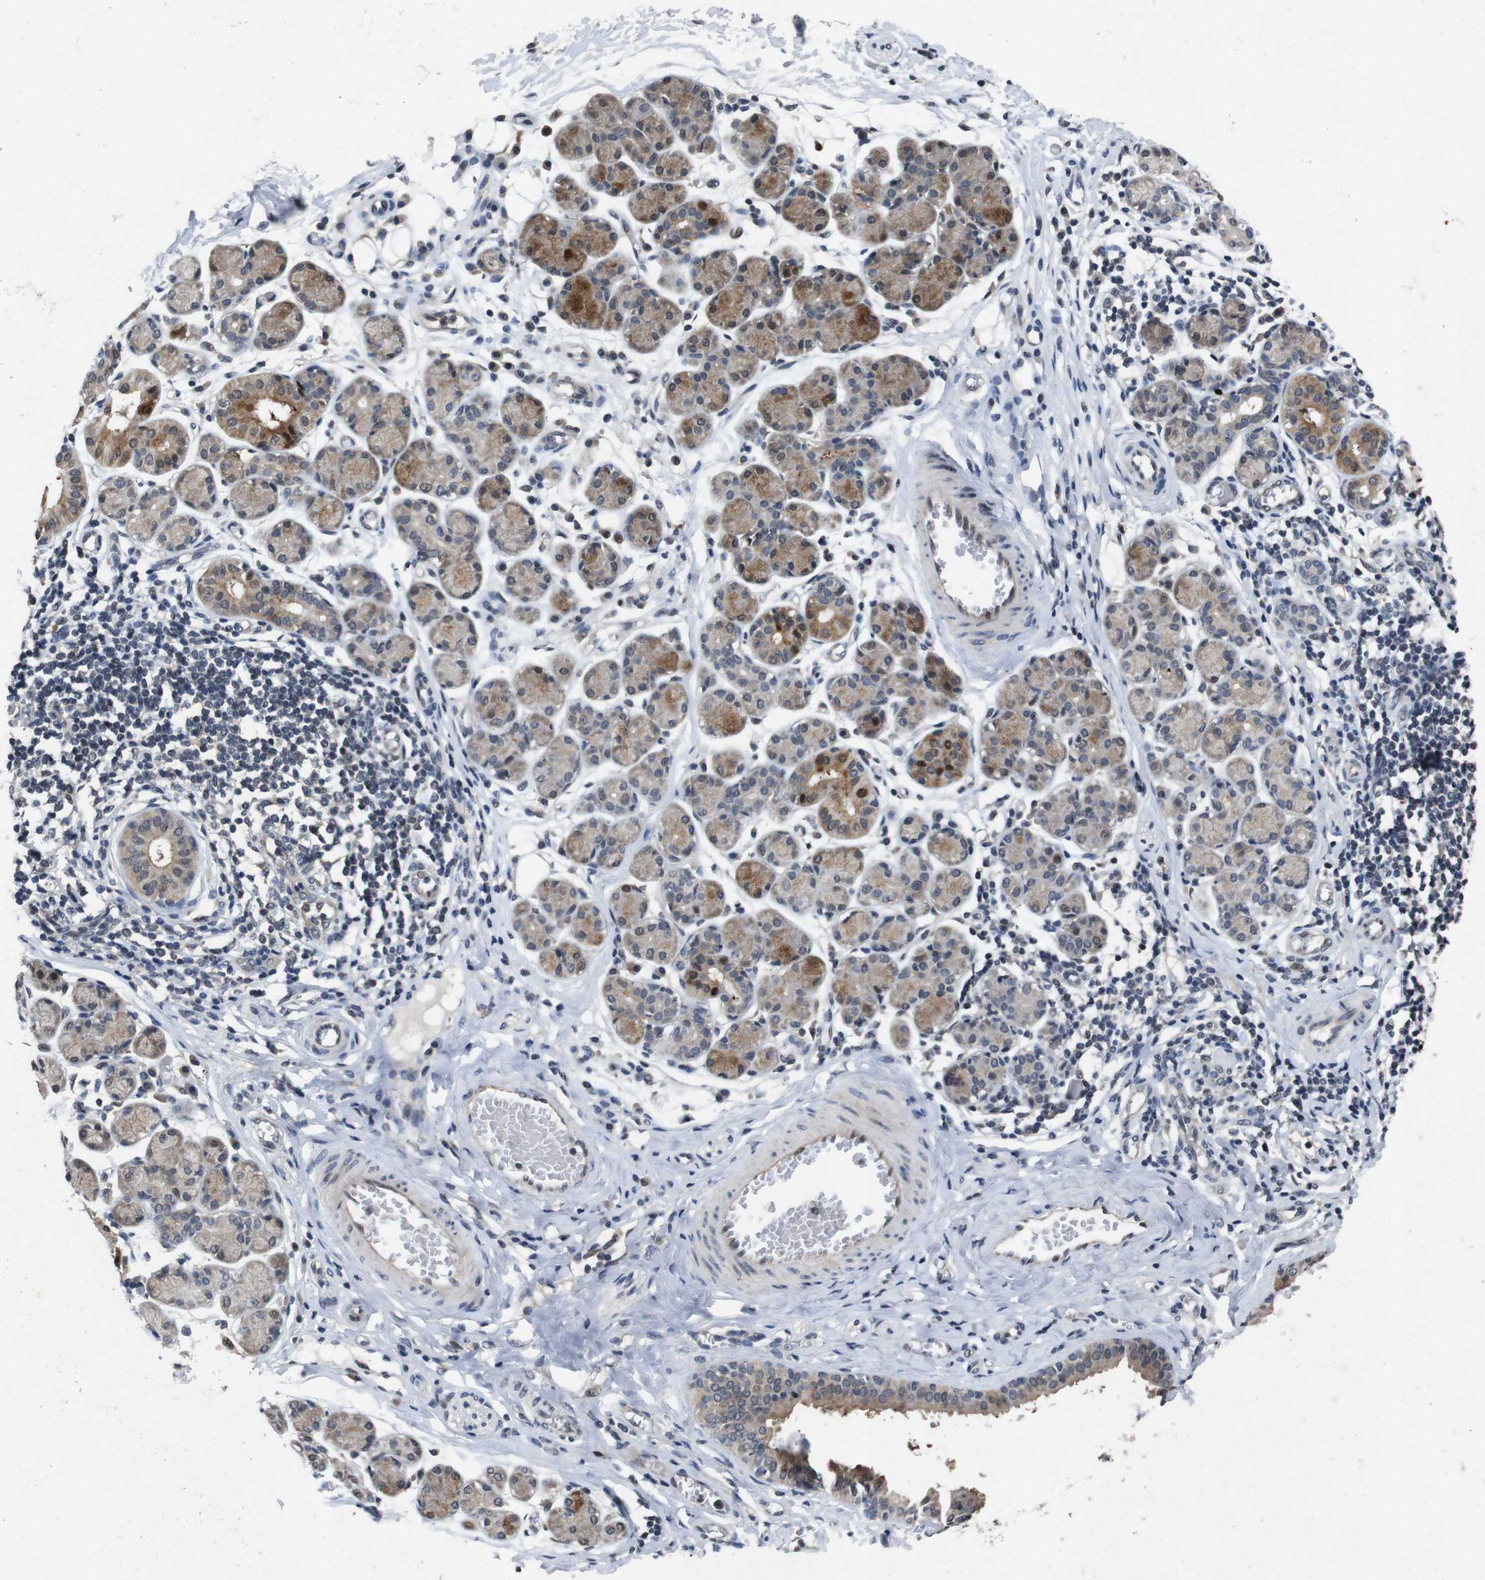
{"staining": {"intensity": "moderate", "quantity": "25%-75%", "location": "cytoplasmic/membranous,nuclear"}, "tissue": "salivary gland", "cell_type": "Glandular cells", "image_type": "normal", "snomed": [{"axis": "morphology", "description": "Normal tissue, NOS"}, {"axis": "morphology", "description": "Inflammation, NOS"}, {"axis": "topography", "description": "Lymph node"}, {"axis": "topography", "description": "Salivary gland"}], "caption": "DAB immunohistochemical staining of unremarkable human salivary gland exhibits moderate cytoplasmic/membranous,nuclear protein positivity in about 25%-75% of glandular cells.", "gene": "AKT3", "patient": {"sex": "male", "age": 3}}